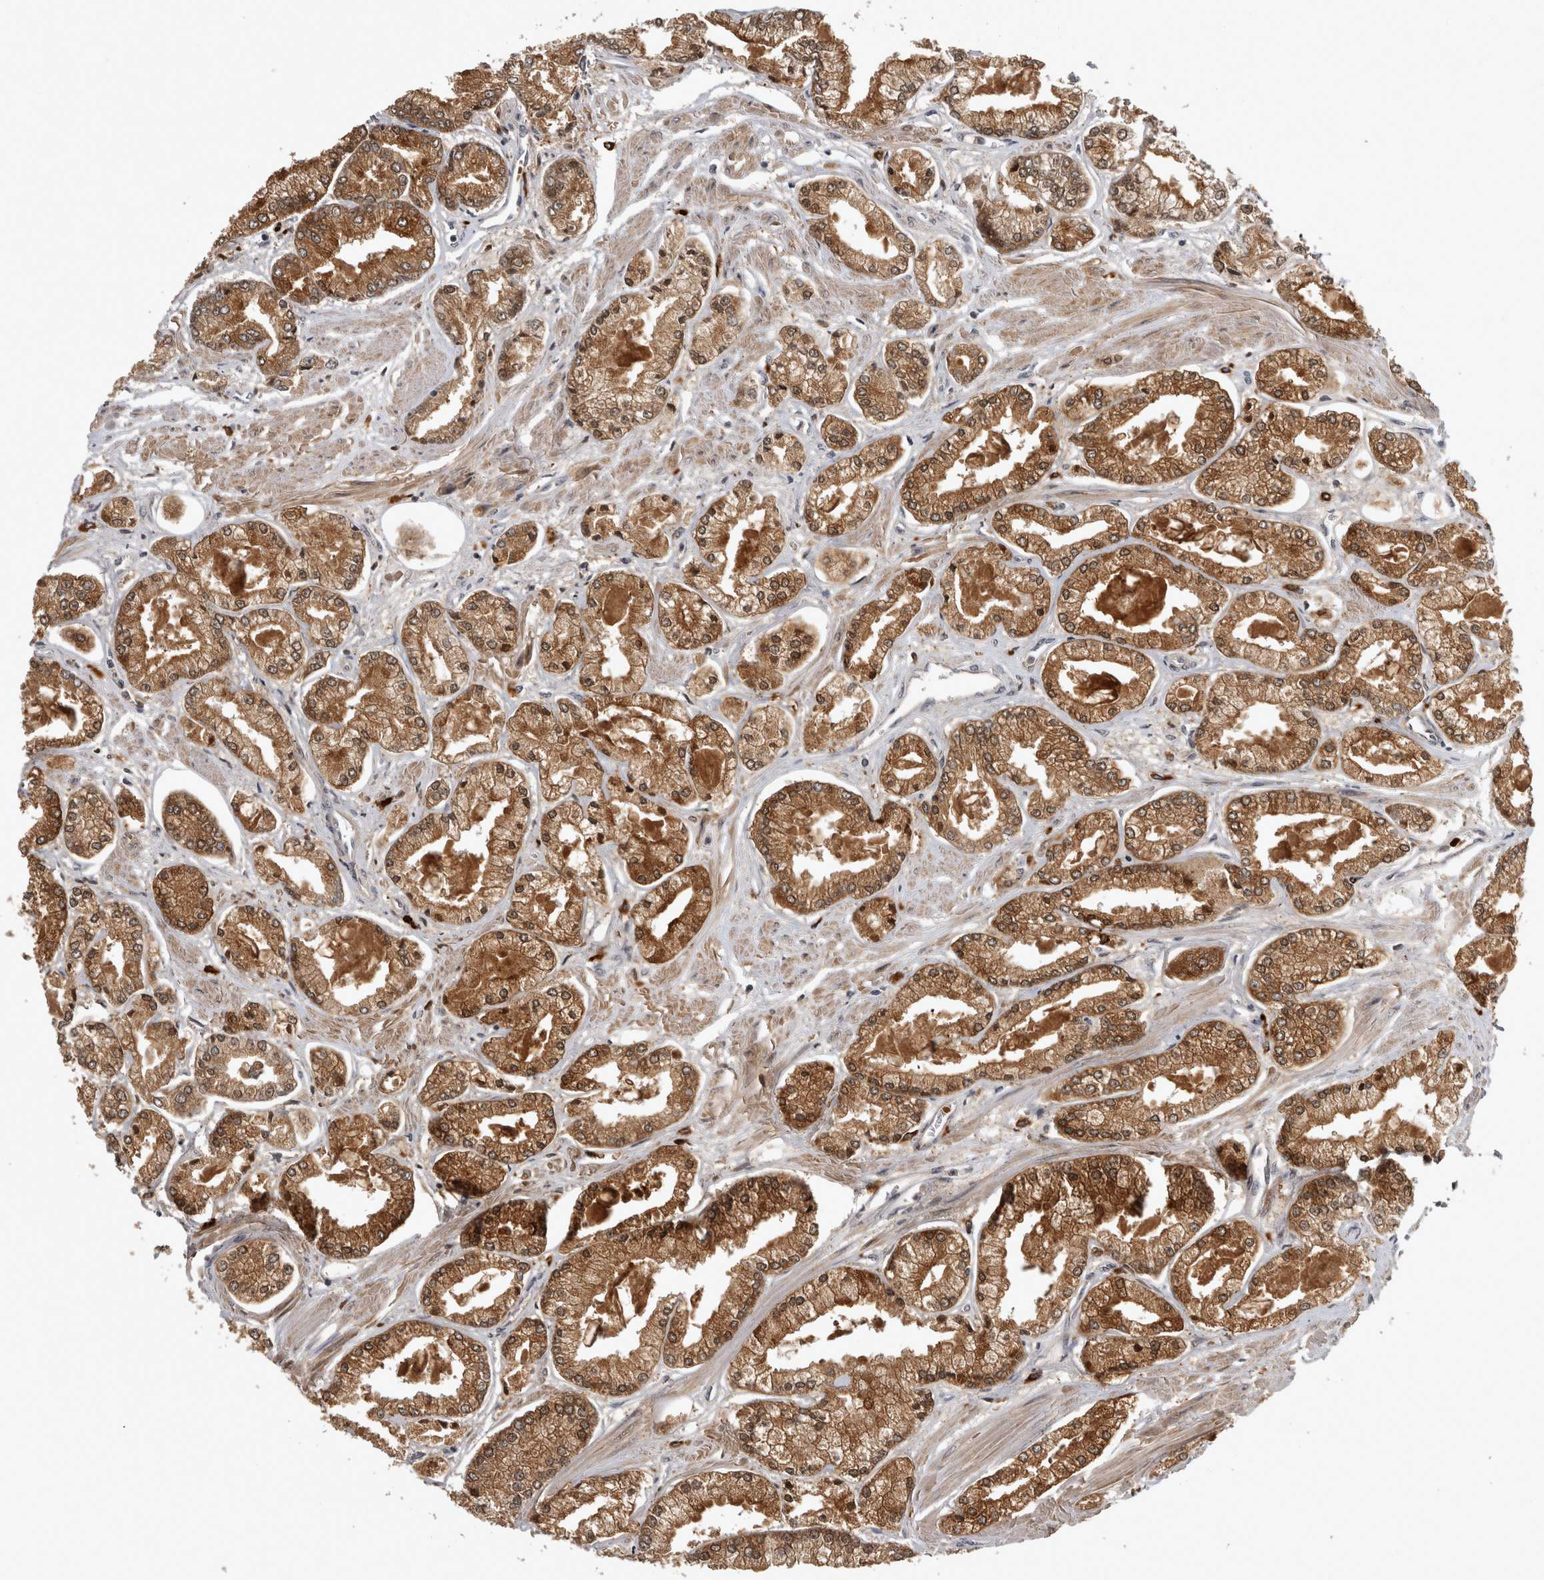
{"staining": {"intensity": "moderate", "quantity": ">75%", "location": "cytoplasmic/membranous,nuclear"}, "tissue": "prostate cancer", "cell_type": "Tumor cells", "image_type": "cancer", "snomed": [{"axis": "morphology", "description": "Adenocarcinoma, Low grade"}, {"axis": "topography", "description": "Prostate"}], "caption": "DAB (3,3'-diaminobenzidine) immunohistochemical staining of prostate cancer exhibits moderate cytoplasmic/membranous and nuclear protein staining in approximately >75% of tumor cells.", "gene": "PEBP4", "patient": {"sex": "male", "age": 52}}